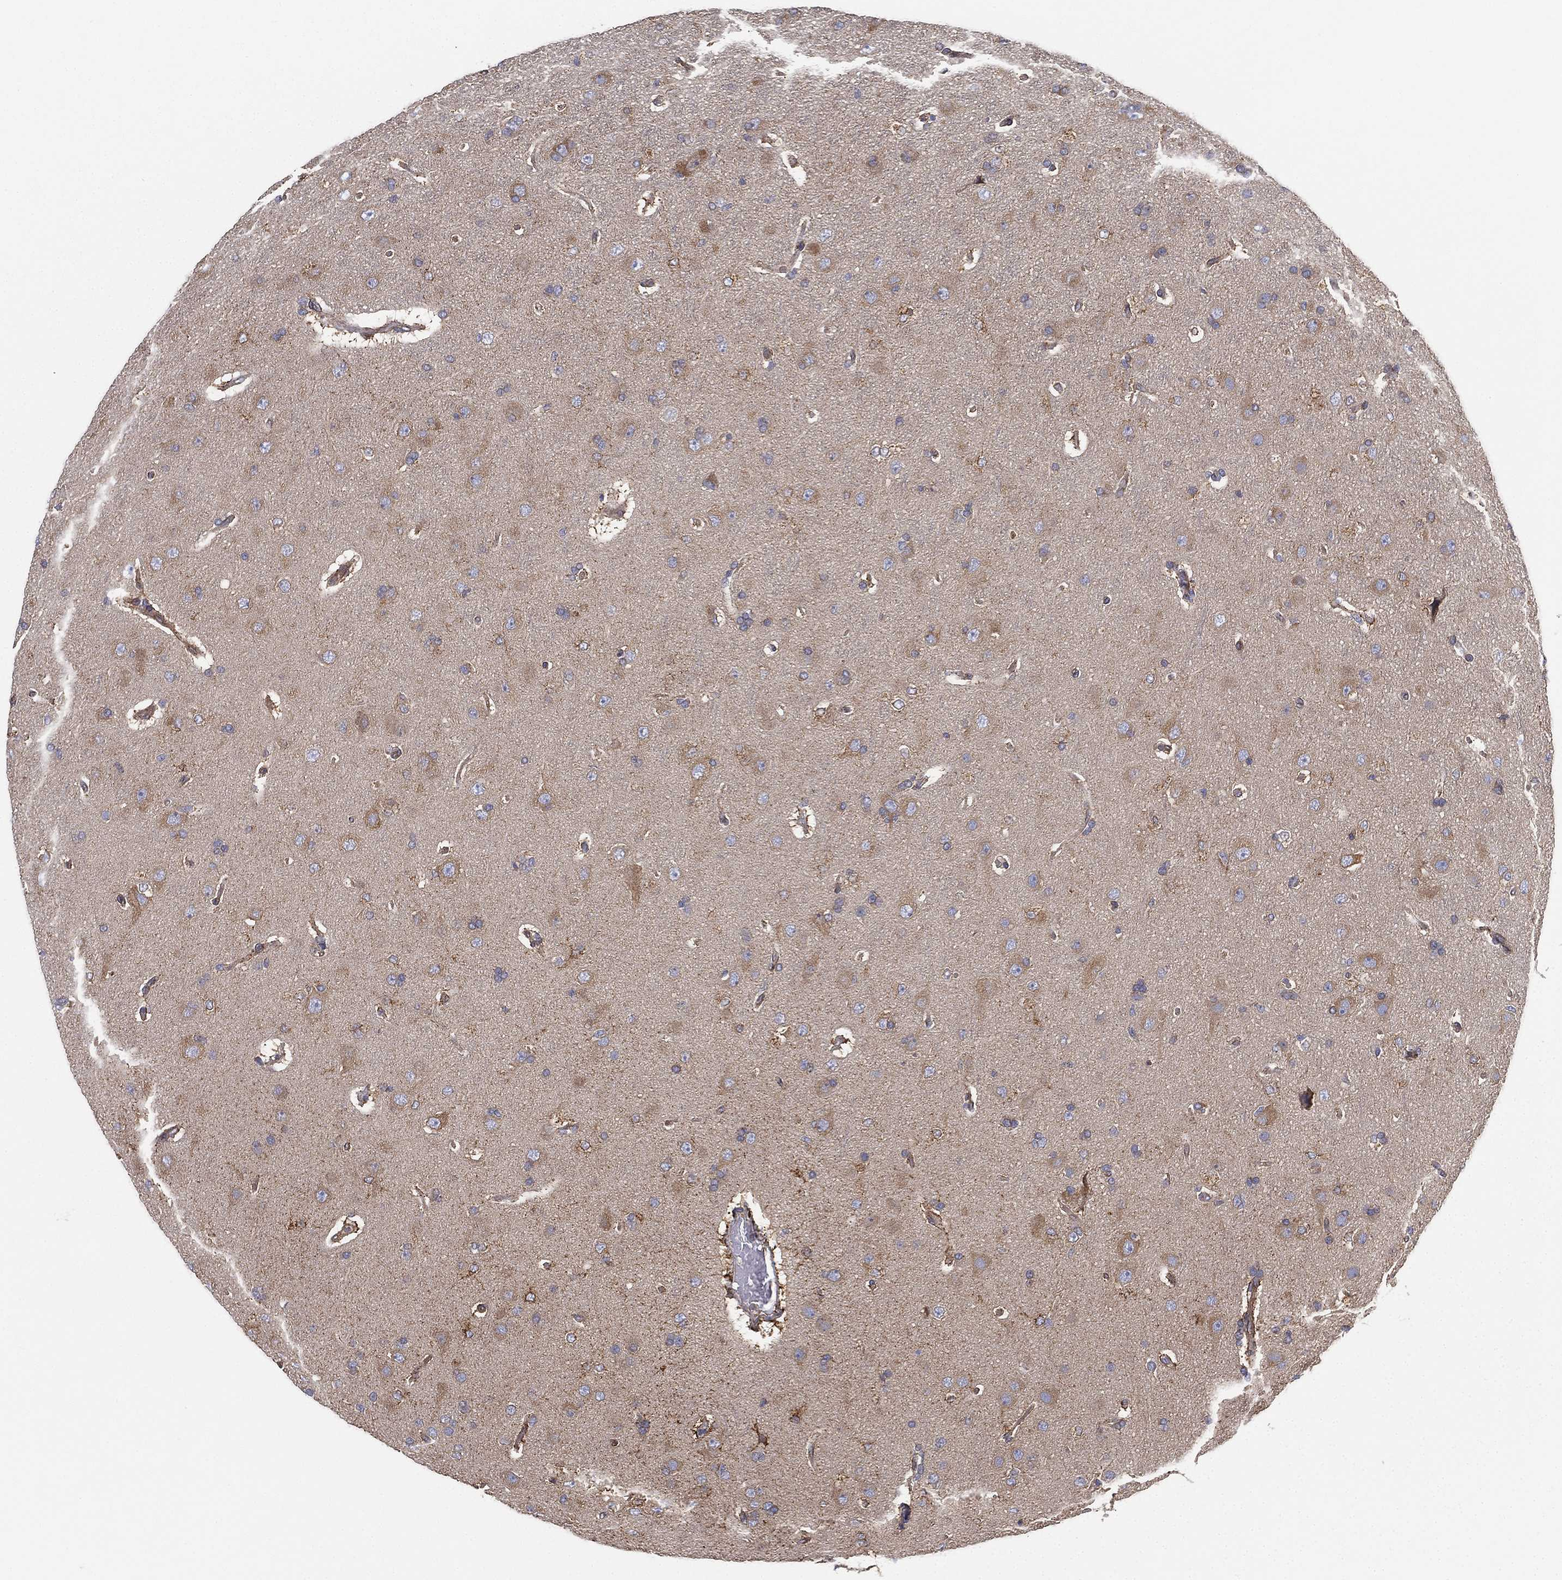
{"staining": {"intensity": "weak", "quantity": "<25%", "location": "cytoplasmic/membranous"}, "tissue": "glioma", "cell_type": "Tumor cells", "image_type": "cancer", "snomed": [{"axis": "morphology", "description": "Glioma, malignant, NOS"}, {"axis": "topography", "description": "Cerebral cortex"}], "caption": "Human malignant glioma stained for a protein using immunohistochemistry (IHC) displays no expression in tumor cells.", "gene": "CYB5B", "patient": {"sex": "male", "age": 58}}